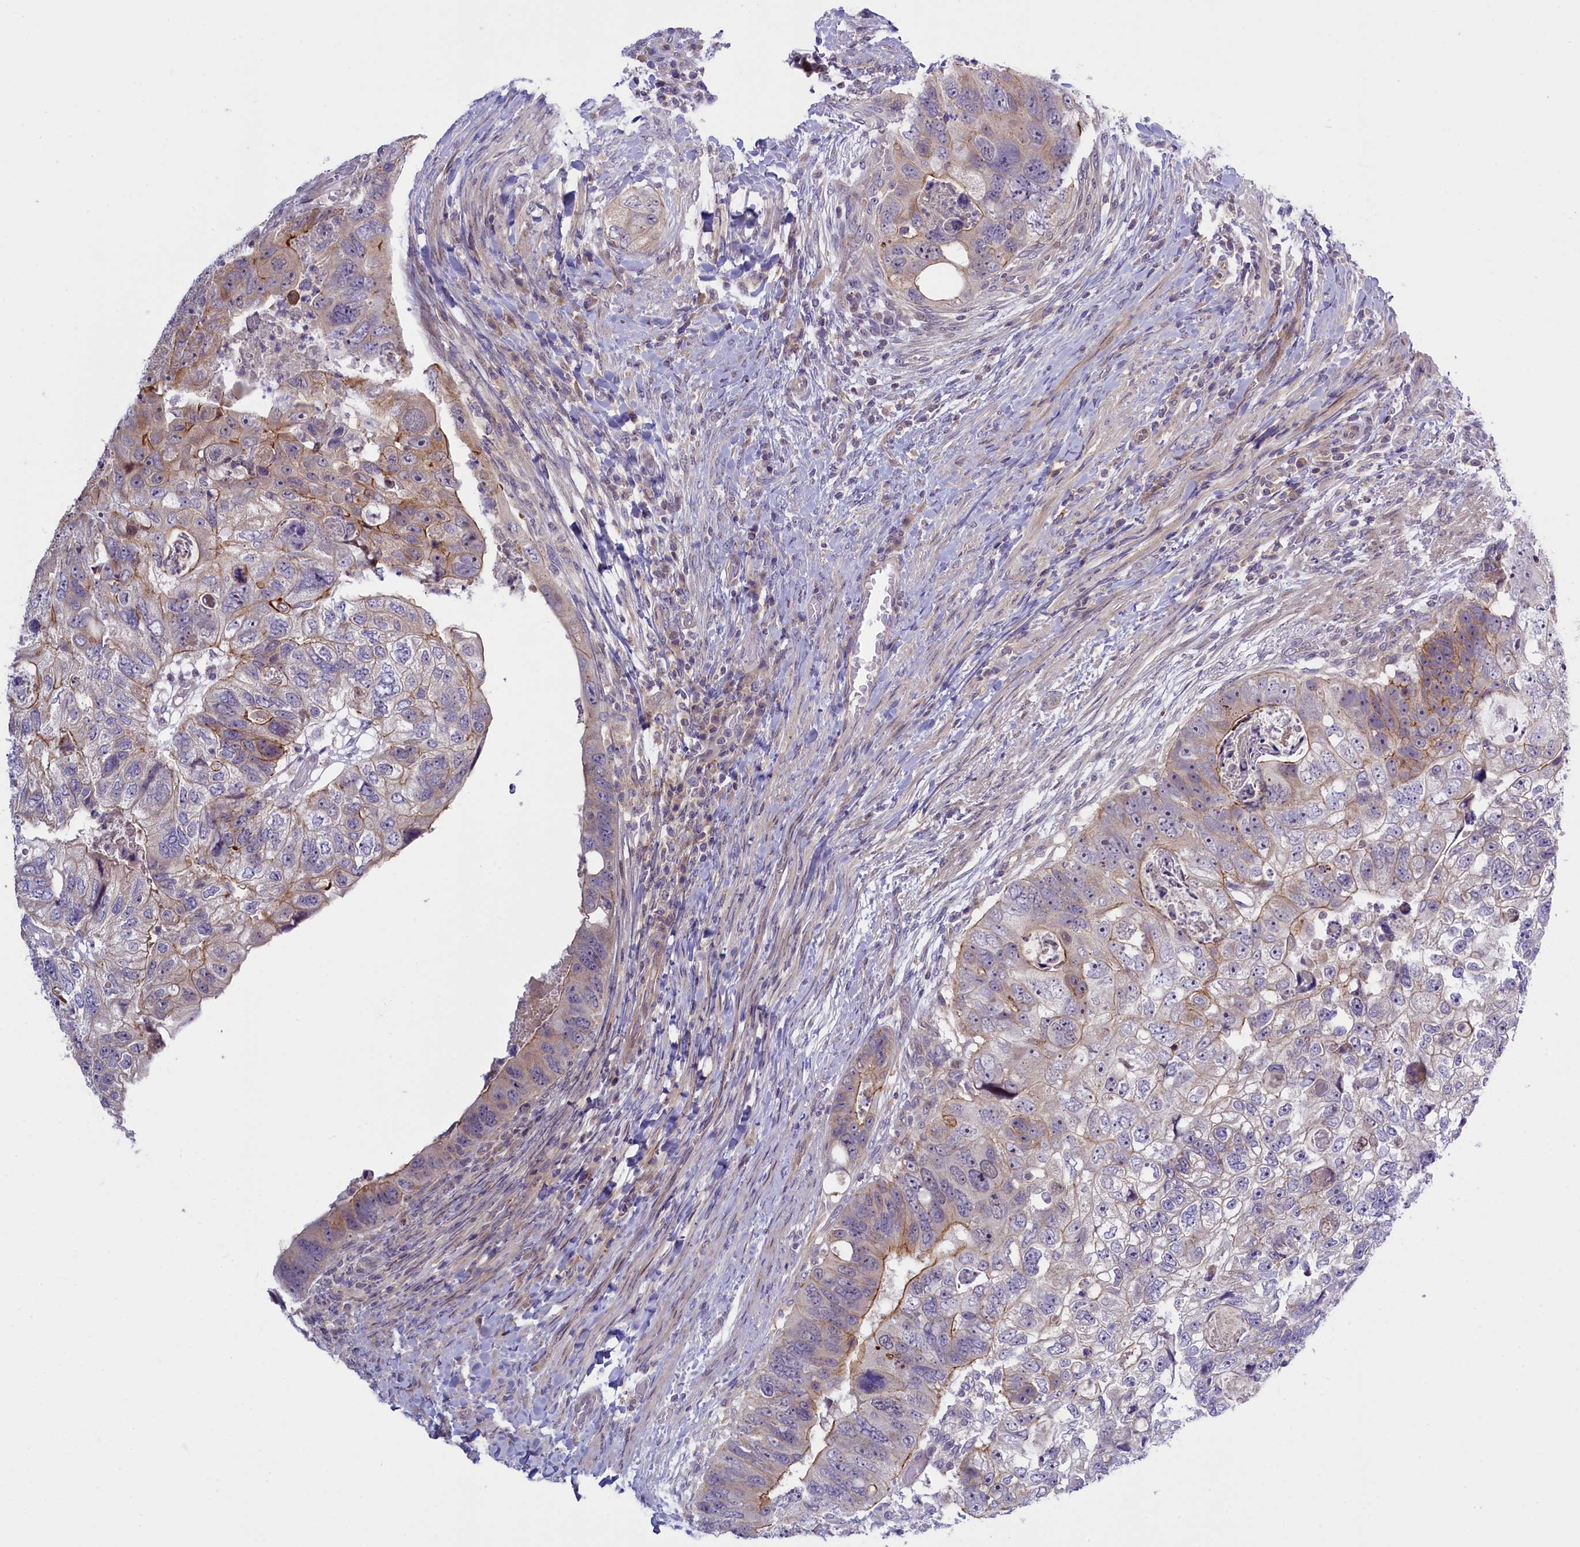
{"staining": {"intensity": "moderate", "quantity": "<25%", "location": "cytoplasmic/membranous"}, "tissue": "colorectal cancer", "cell_type": "Tumor cells", "image_type": "cancer", "snomed": [{"axis": "morphology", "description": "Adenocarcinoma, NOS"}, {"axis": "topography", "description": "Rectum"}], "caption": "There is low levels of moderate cytoplasmic/membranous expression in tumor cells of colorectal adenocarcinoma, as demonstrated by immunohistochemical staining (brown color).", "gene": "CCL23", "patient": {"sex": "male", "age": 59}}